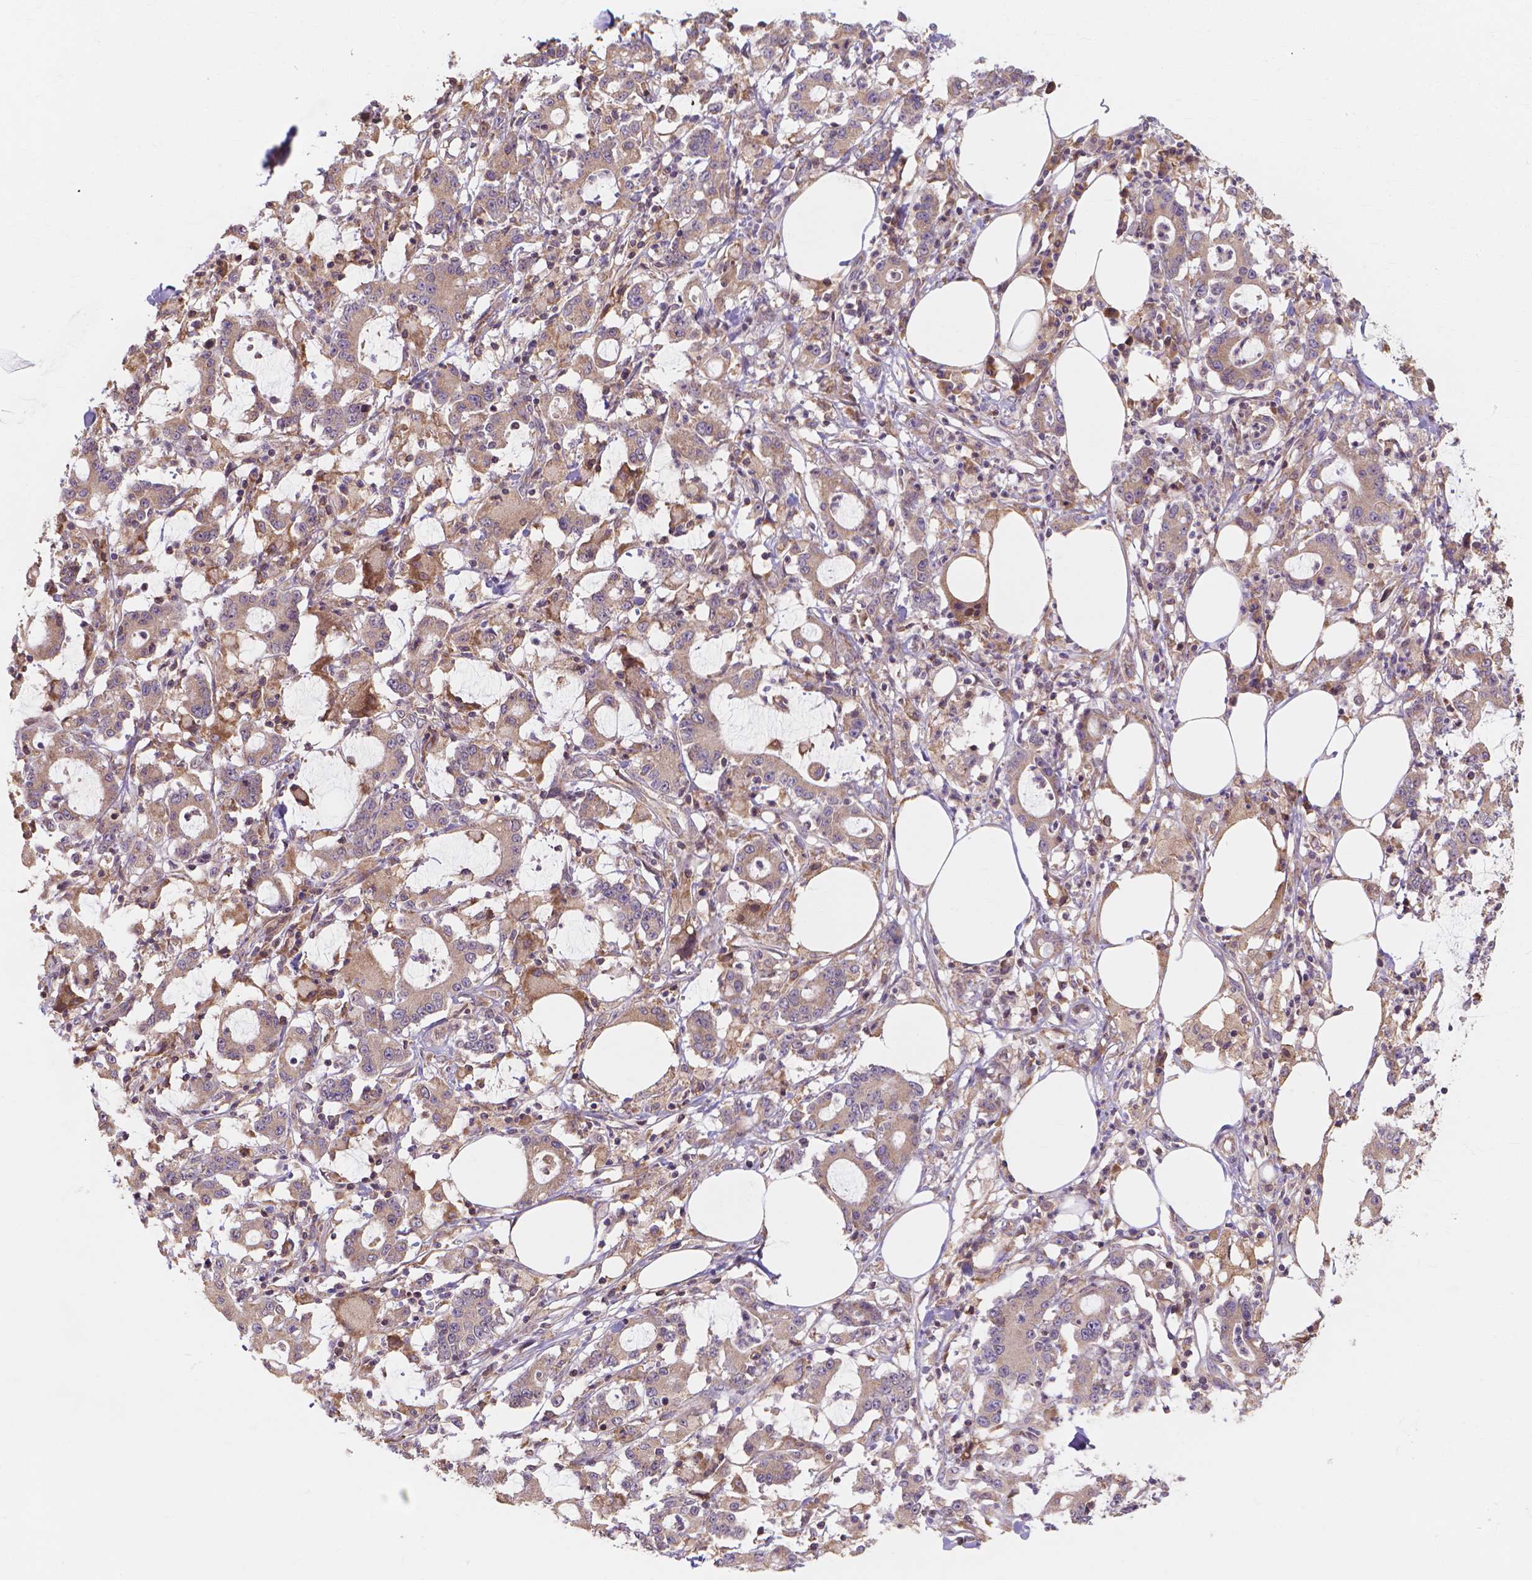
{"staining": {"intensity": "weak", "quantity": ">75%", "location": "cytoplasmic/membranous"}, "tissue": "stomach cancer", "cell_type": "Tumor cells", "image_type": "cancer", "snomed": [{"axis": "morphology", "description": "Adenocarcinoma, NOS"}, {"axis": "topography", "description": "Stomach, upper"}], "caption": "Tumor cells exhibit weak cytoplasmic/membranous positivity in about >75% of cells in adenocarcinoma (stomach).", "gene": "TAB2", "patient": {"sex": "male", "age": 68}}